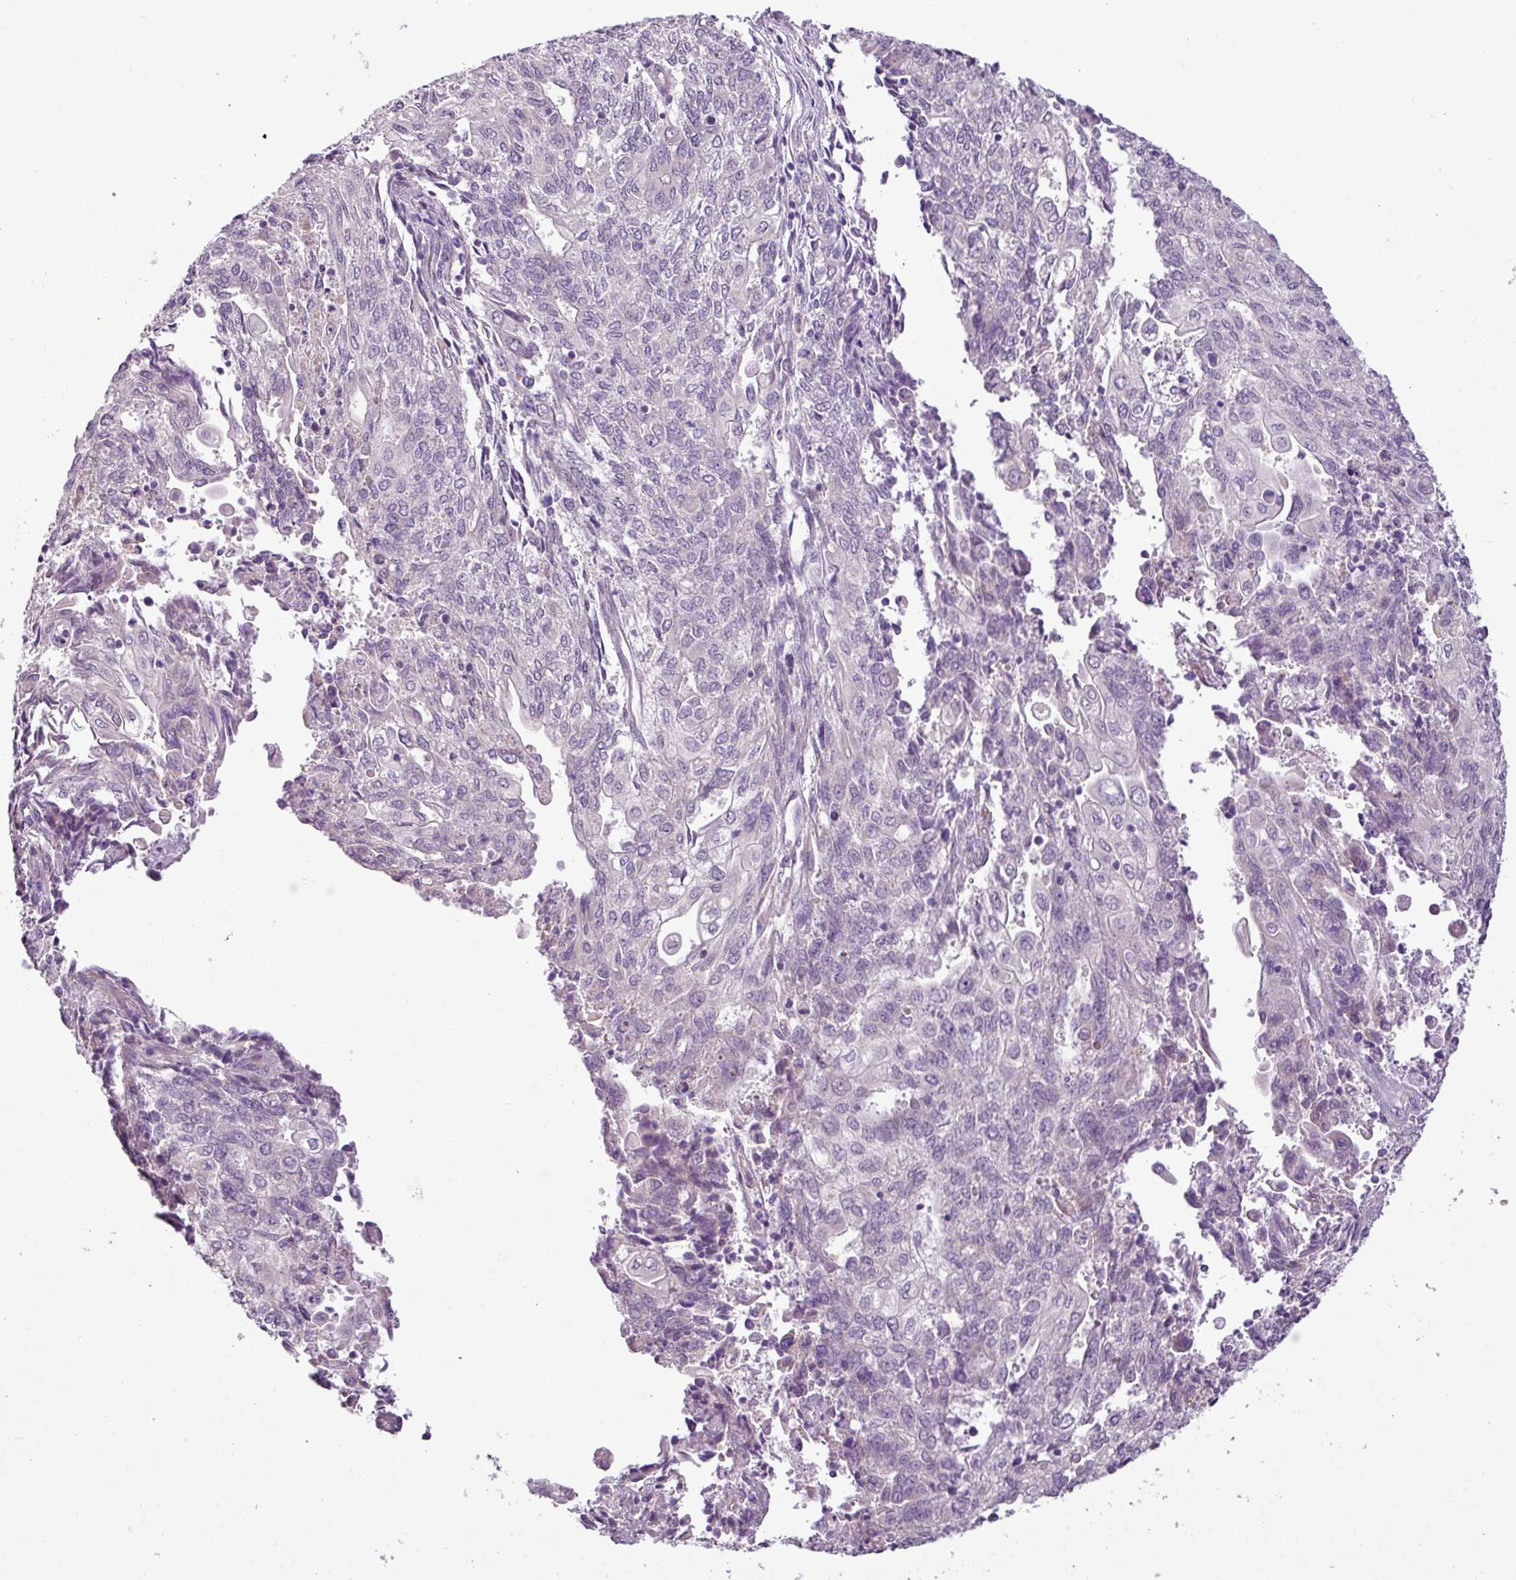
{"staining": {"intensity": "negative", "quantity": "none", "location": "none"}, "tissue": "endometrial cancer", "cell_type": "Tumor cells", "image_type": "cancer", "snomed": [{"axis": "morphology", "description": "Adenocarcinoma, NOS"}, {"axis": "topography", "description": "Endometrium"}], "caption": "Protein analysis of endometrial cancer exhibits no significant staining in tumor cells.", "gene": "MOCS3", "patient": {"sex": "female", "age": 54}}